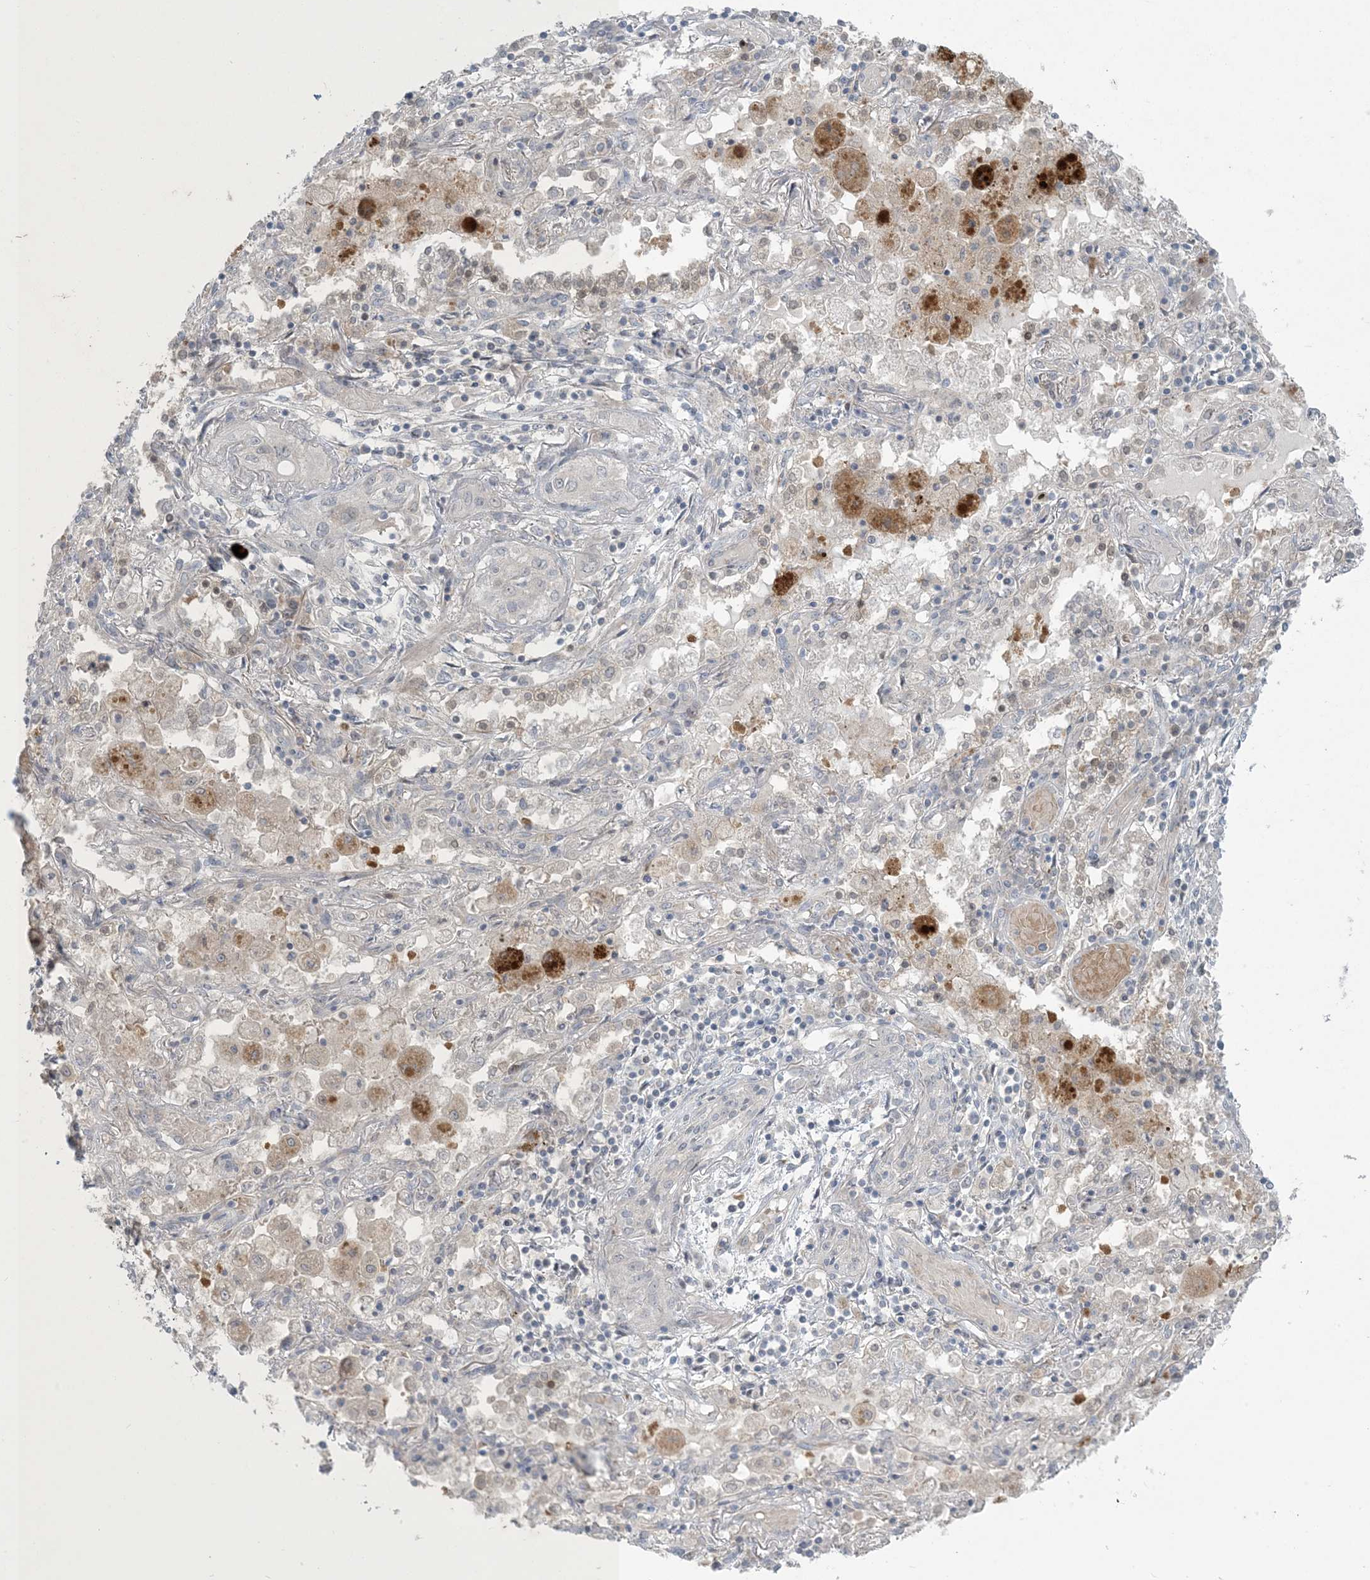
{"staining": {"intensity": "negative", "quantity": "none", "location": "none"}, "tissue": "lung cancer", "cell_type": "Tumor cells", "image_type": "cancer", "snomed": [{"axis": "morphology", "description": "Squamous cell carcinoma, NOS"}, {"axis": "topography", "description": "Lung"}], "caption": "An image of human squamous cell carcinoma (lung) is negative for staining in tumor cells. (DAB (3,3'-diaminobenzidine) immunohistochemistry, high magnification).", "gene": "NRBP2", "patient": {"sex": "female", "age": 47}}